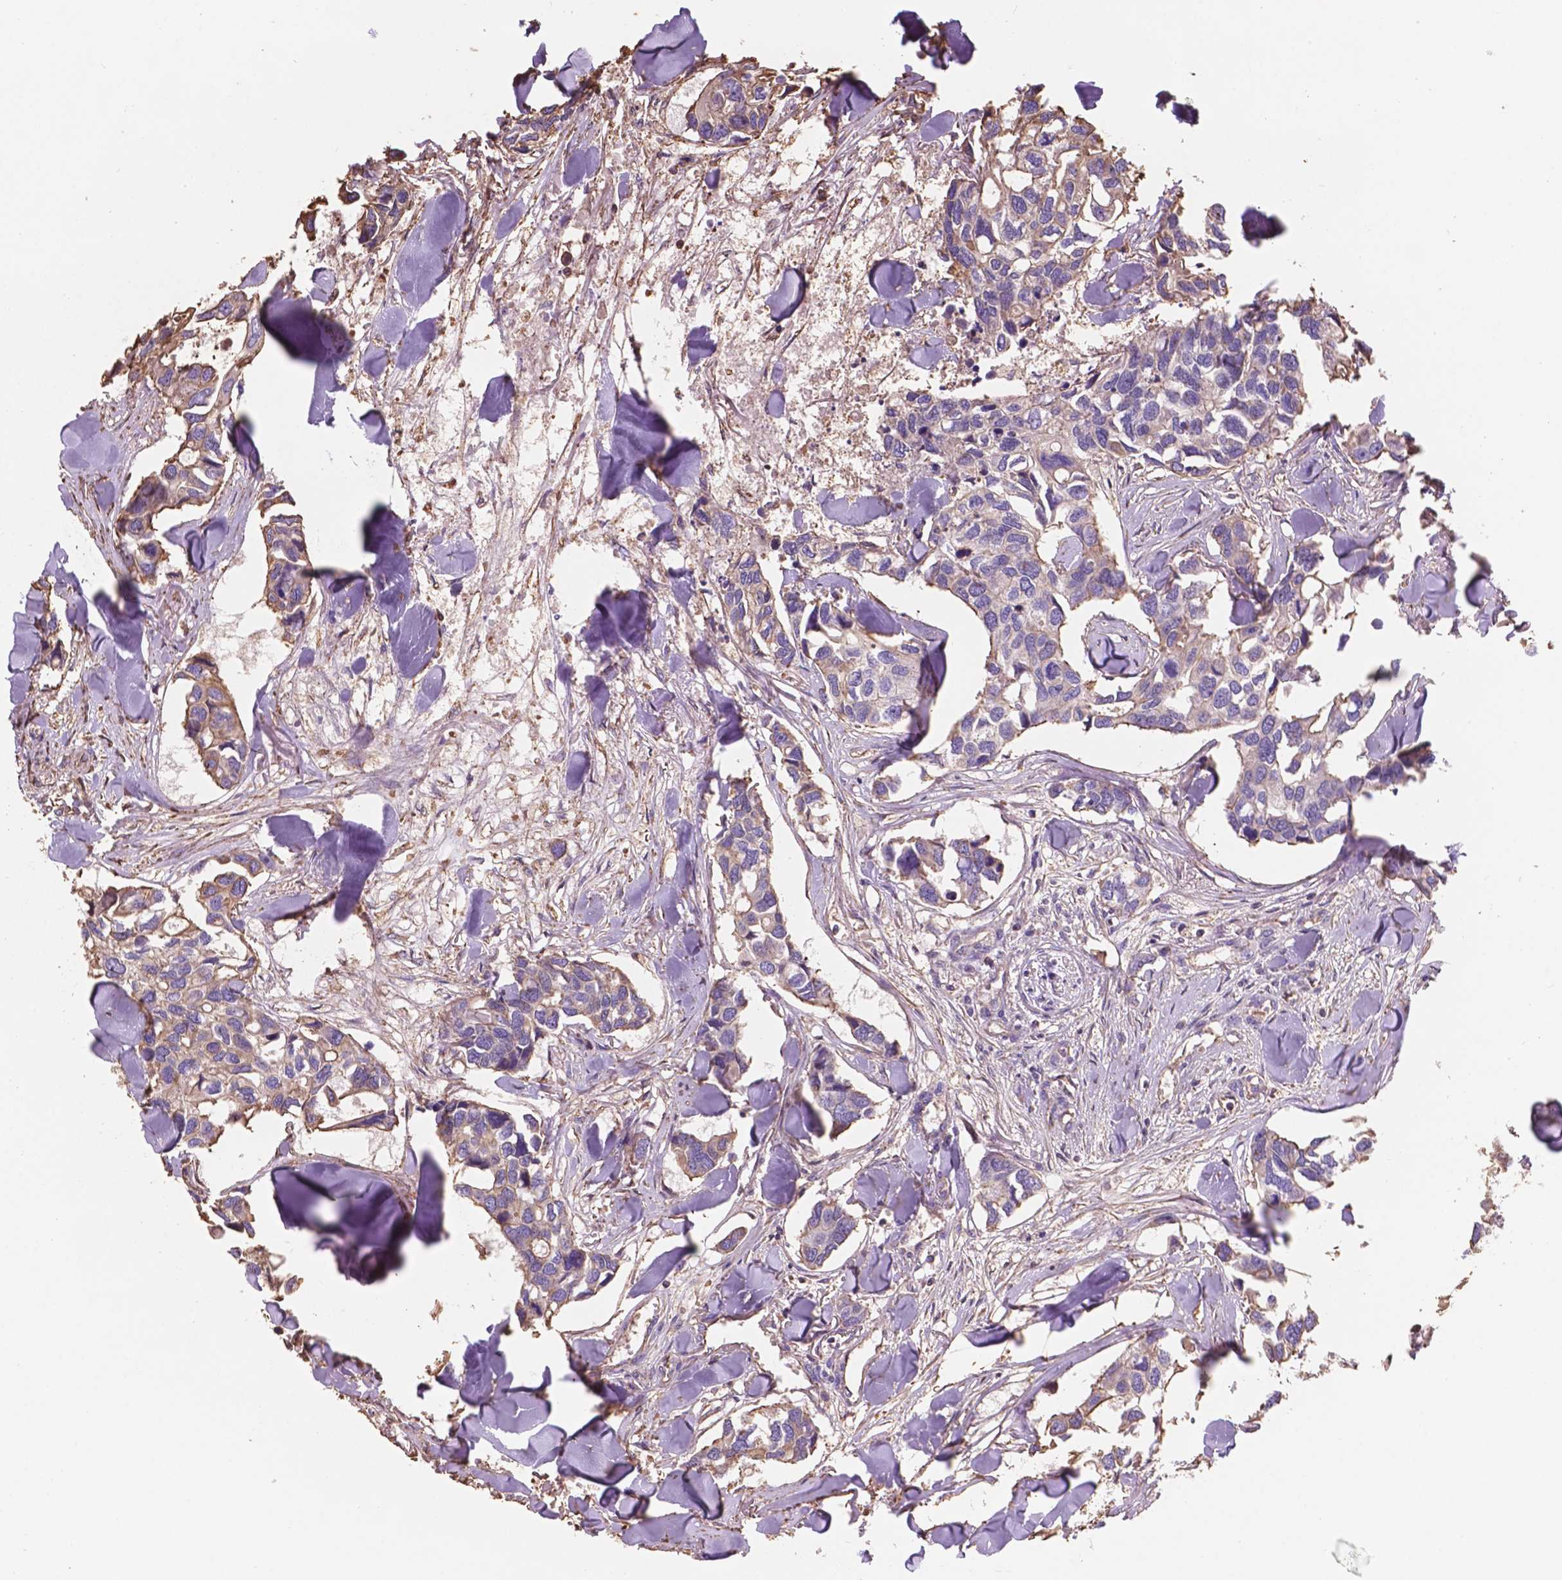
{"staining": {"intensity": "moderate", "quantity": "<25%", "location": "cytoplasmic/membranous"}, "tissue": "breast cancer", "cell_type": "Tumor cells", "image_type": "cancer", "snomed": [{"axis": "morphology", "description": "Duct carcinoma"}, {"axis": "topography", "description": "Breast"}], "caption": "A brown stain labels moderate cytoplasmic/membranous expression of a protein in human intraductal carcinoma (breast) tumor cells.", "gene": "NIPA2", "patient": {"sex": "female", "age": 83}}